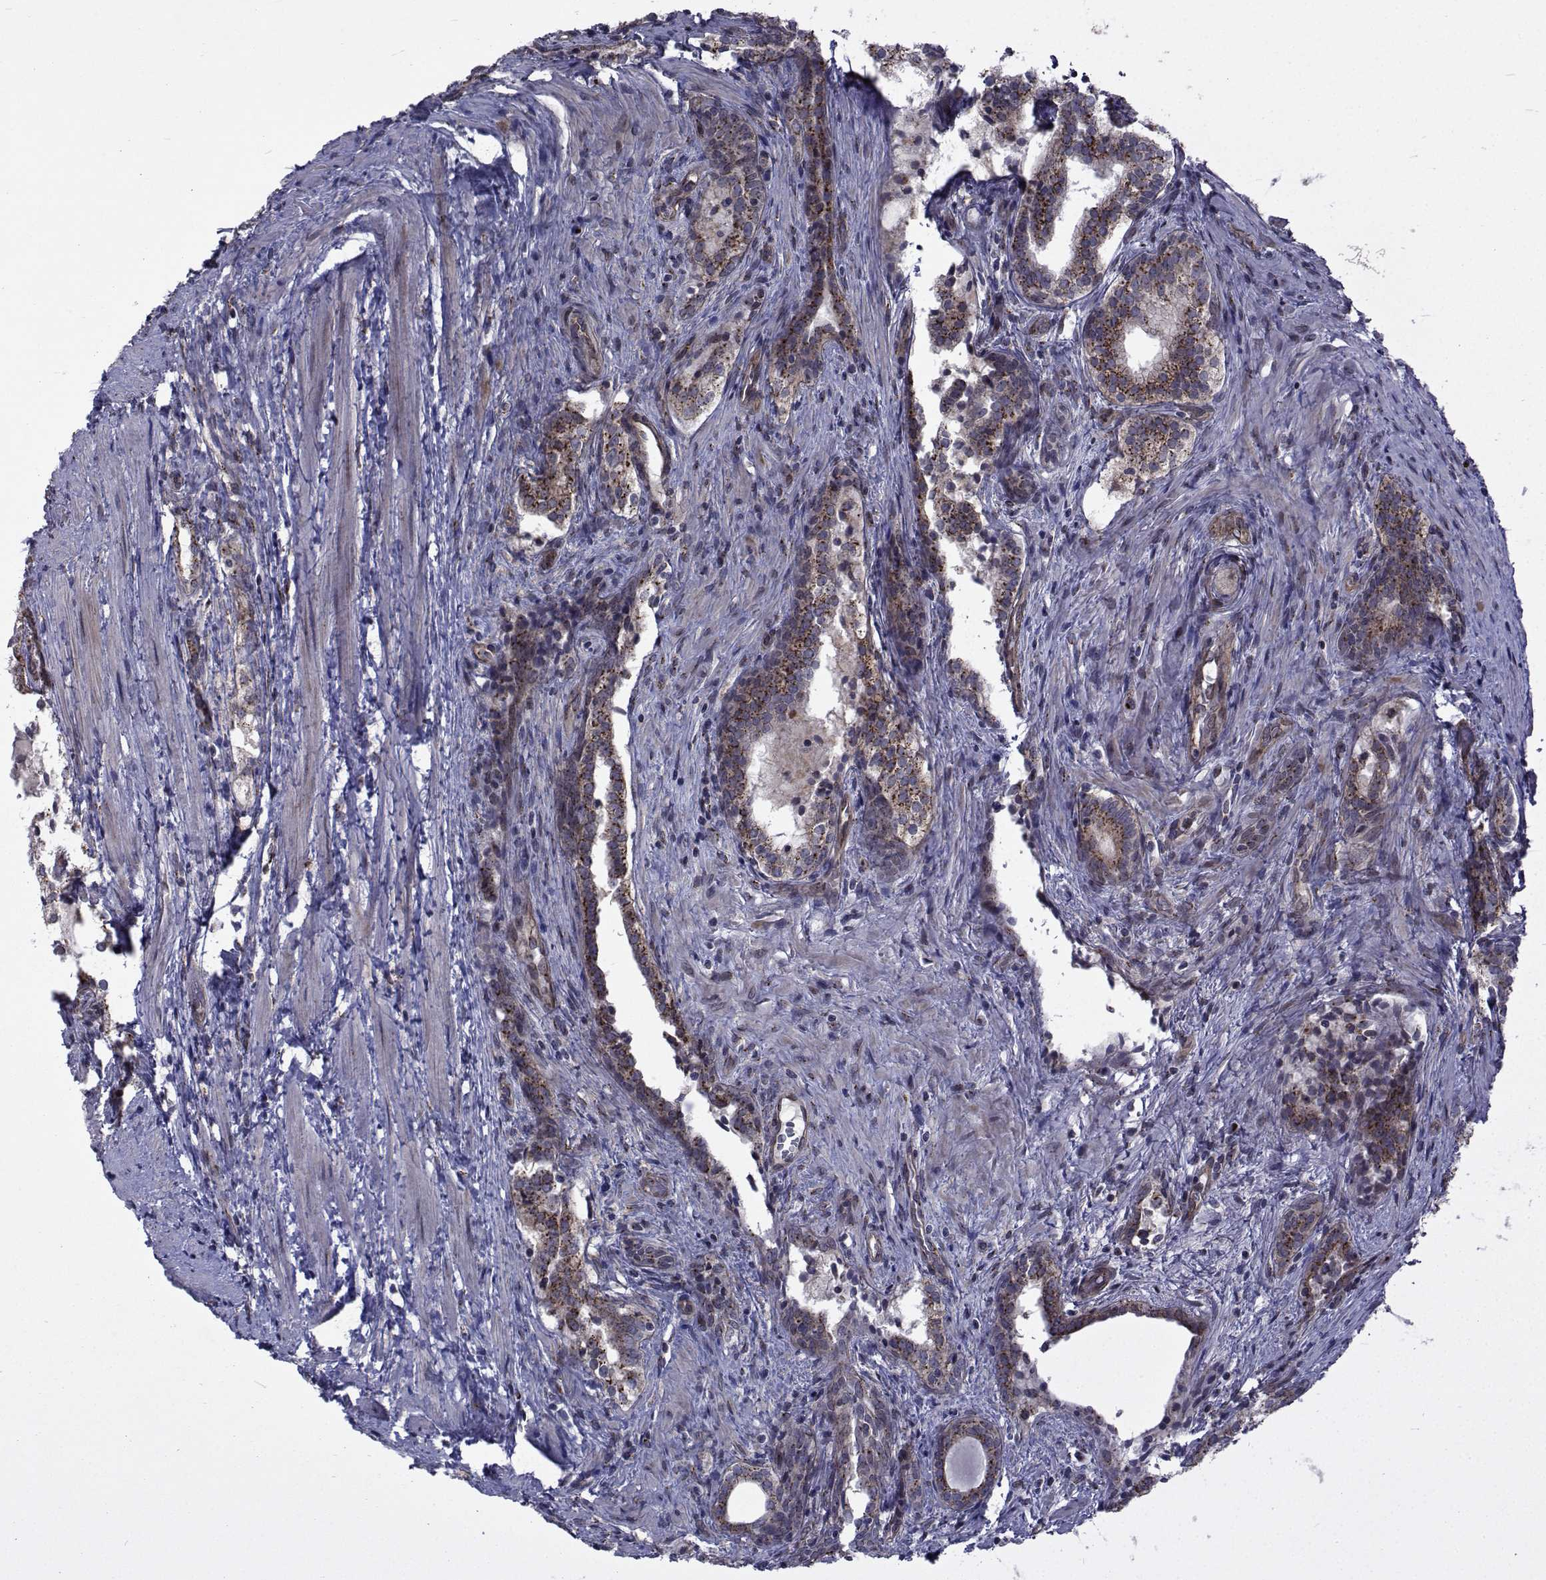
{"staining": {"intensity": "strong", "quantity": "25%-75%", "location": "cytoplasmic/membranous"}, "tissue": "prostate cancer", "cell_type": "Tumor cells", "image_type": "cancer", "snomed": [{"axis": "morphology", "description": "Adenocarcinoma, NOS"}, {"axis": "morphology", "description": "Adenocarcinoma, High grade"}, {"axis": "topography", "description": "Prostate"}], "caption": "Brown immunohistochemical staining in prostate cancer (adenocarcinoma) displays strong cytoplasmic/membranous positivity in about 25%-75% of tumor cells.", "gene": "ATP6V1C2", "patient": {"sex": "male", "age": 61}}